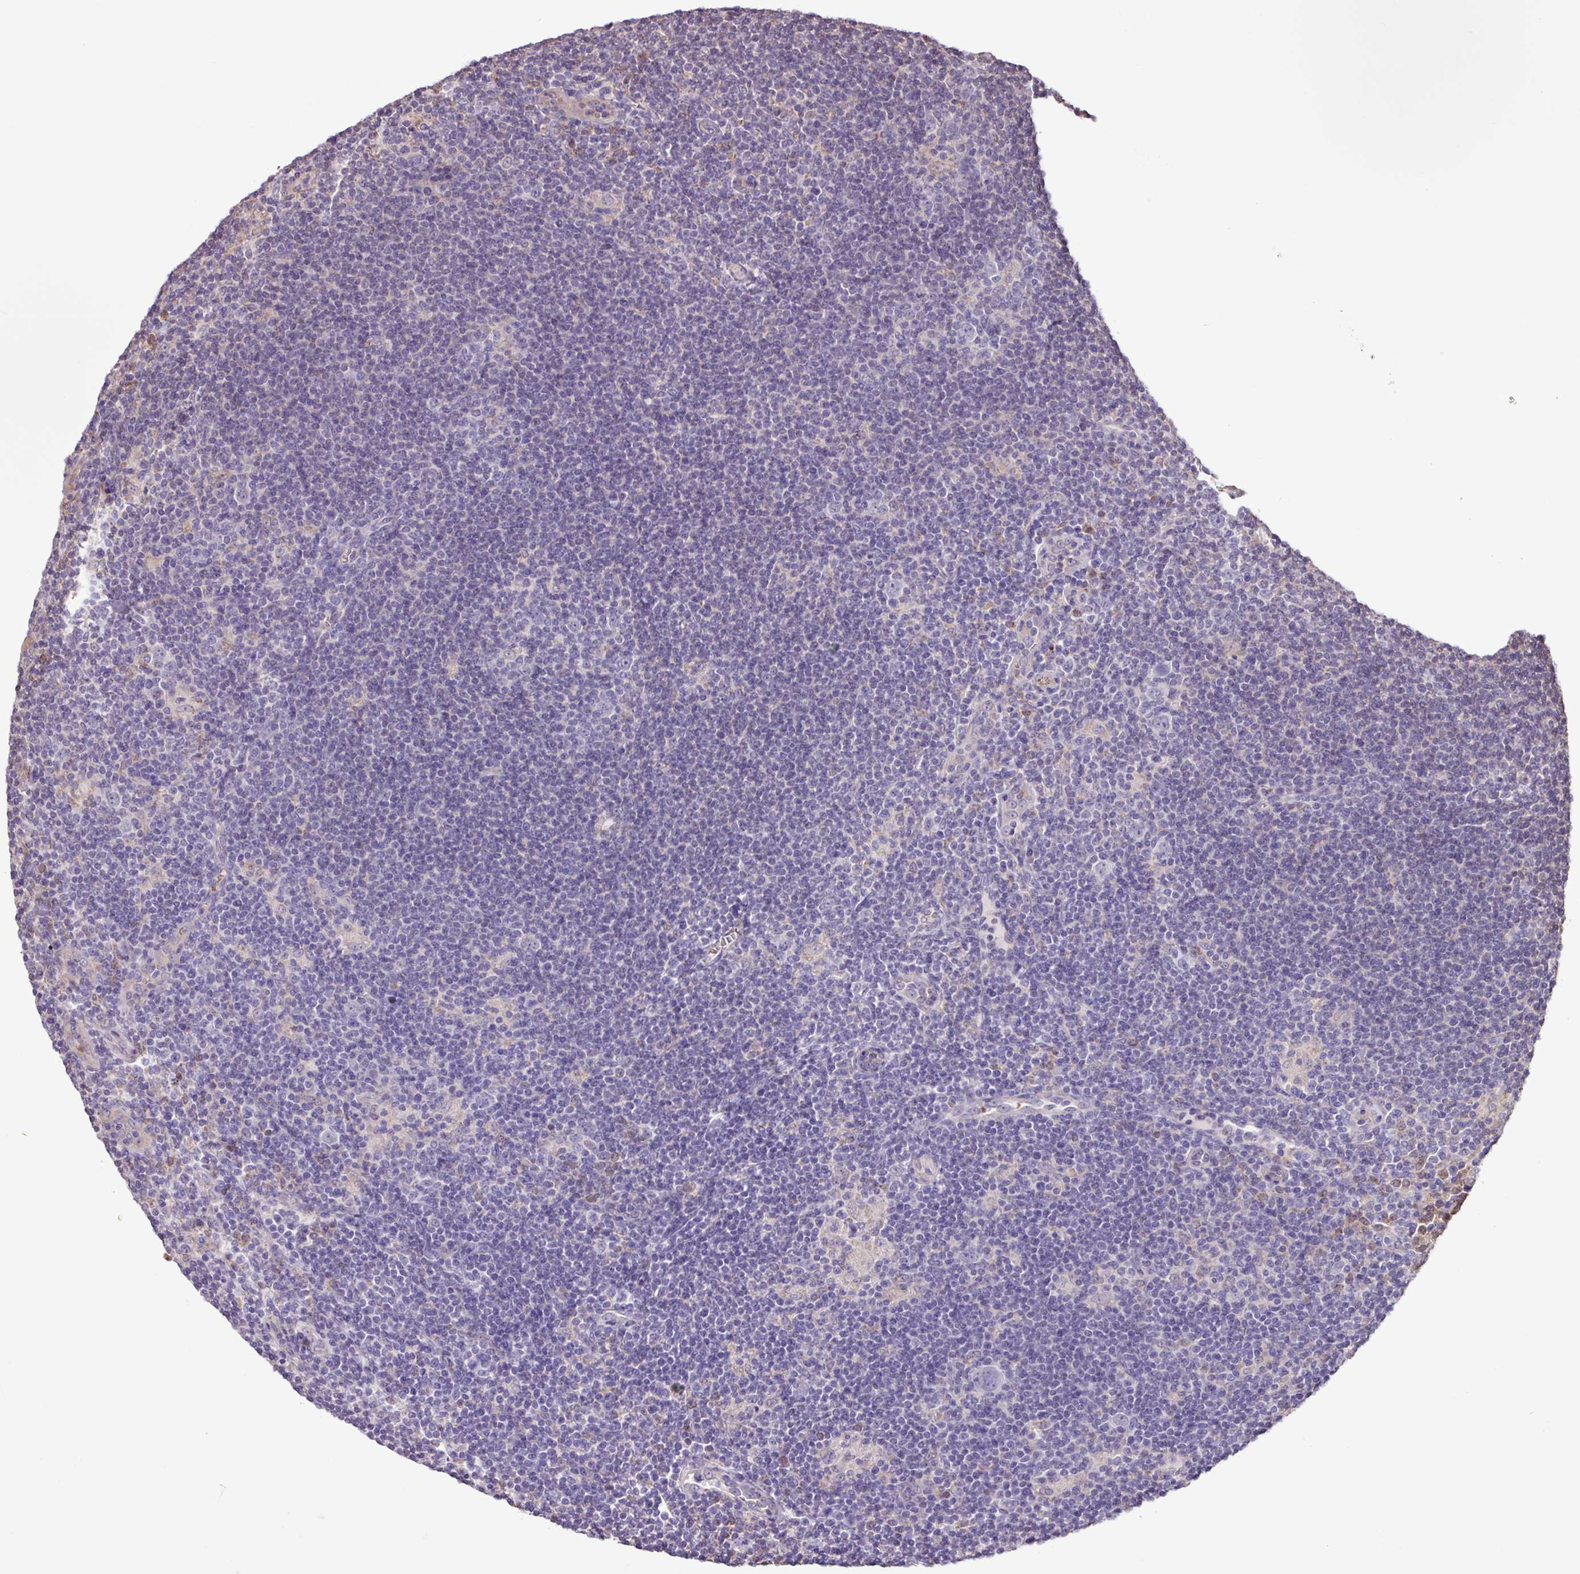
{"staining": {"intensity": "negative", "quantity": "none", "location": "none"}, "tissue": "lymphoma", "cell_type": "Tumor cells", "image_type": "cancer", "snomed": [{"axis": "morphology", "description": "Hodgkin's disease, NOS"}, {"axis": "topography", "description": "Lymph node"}], "caption": "This is an immunohistochemistry micrograph of Hodgkin's disease. There is no staining in tumor cells.", "gene": "CHST11", "patient": {"sex": "female", "age": 57}}